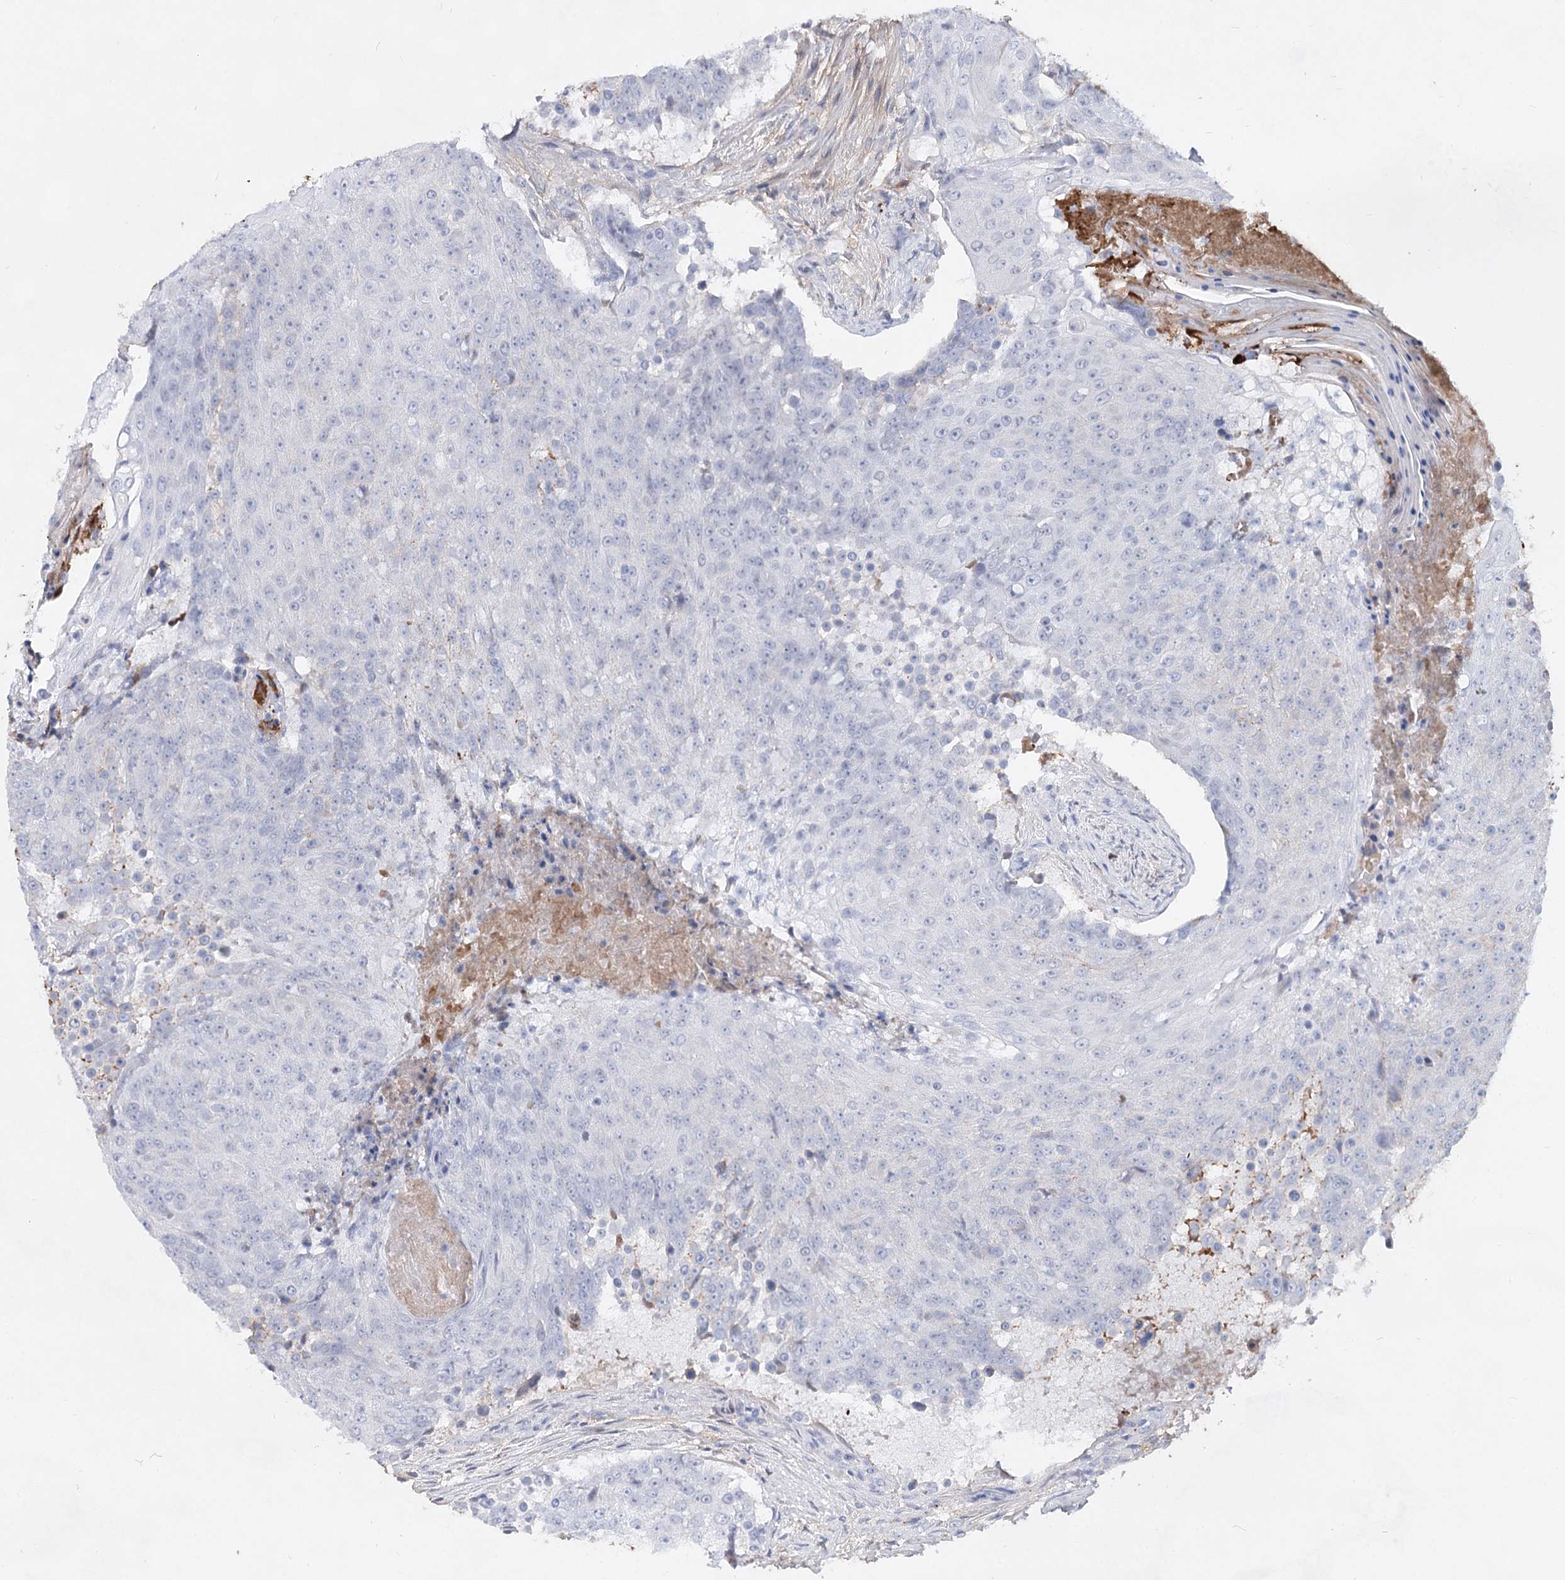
{"staining": {"intensity": "negative", "quantity": "none", "location": "none"}, "tissue": "urothelial cancer", "cell_type": "Tumor cells", "image_type": "cancer", "snomed": [{"axis": "morphology", "description": "Urothelial carcinoma, High grade"}, {"axis": "topography", "description": "Urinary bladder"}], "caption": "Tumor cells are negative for brown protein staining in urothelial cancer.", "gene": "TASOR2", "patient": {"sex": "female", "age": 63}}